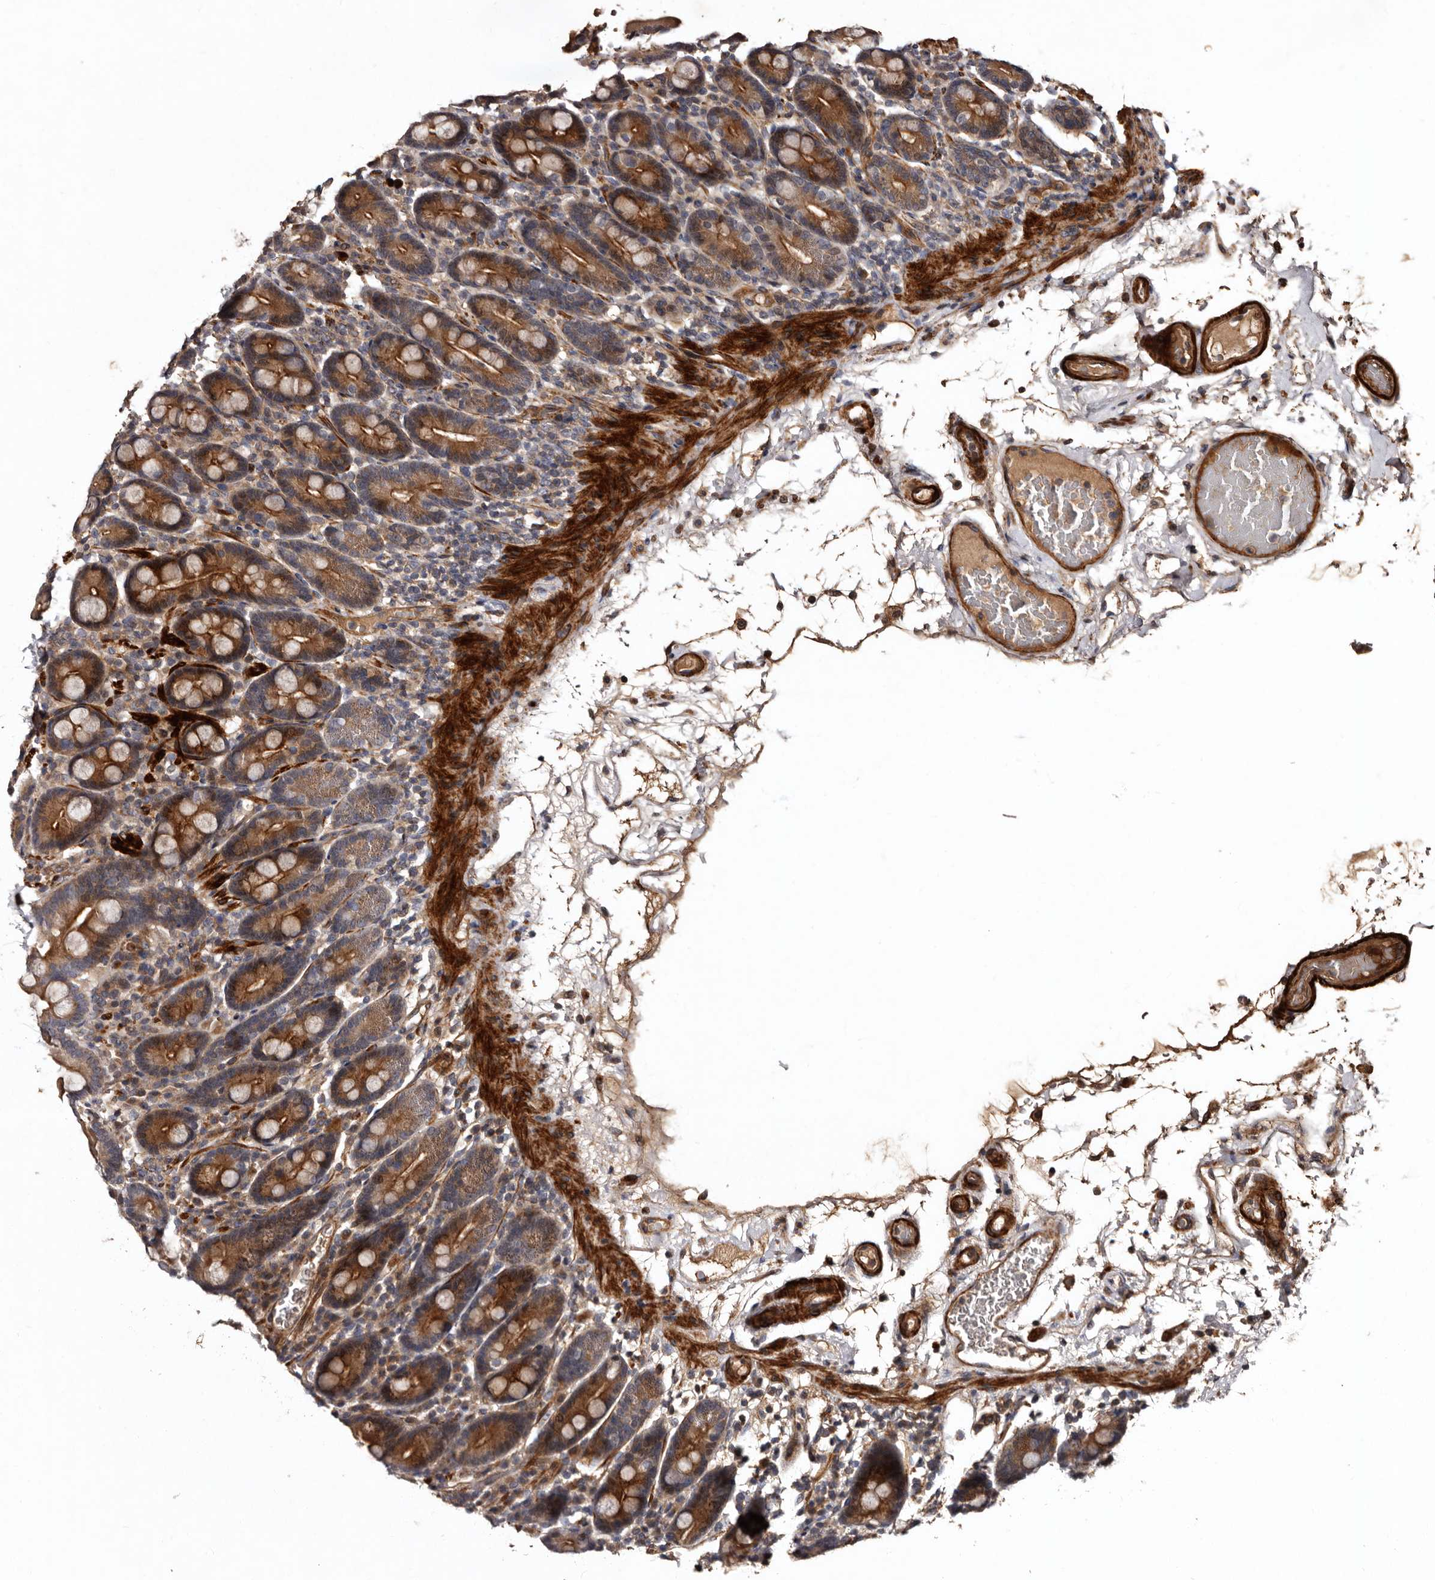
{"staining": {"intensity": "strong", "quantity": ">75%", "location": "cytoplasmic/membranous"}, "tissue": "duodenum", "cell_type": "Glandular cells", "image_type": "normal", "snomed": [{"axis": "morphology", "description": "Normal tissue, NOS"}, {"axis": "topography", "description": "Small intestine, NOS"}], "caption": "Immunohistochemical staining of unremarkable duodenum shows high levels of strong cytoplasmic/membranous staining in about >75% of glandular cells.", "gene": "PRKD3", "patient": {"sex": "female", "age": 71}}